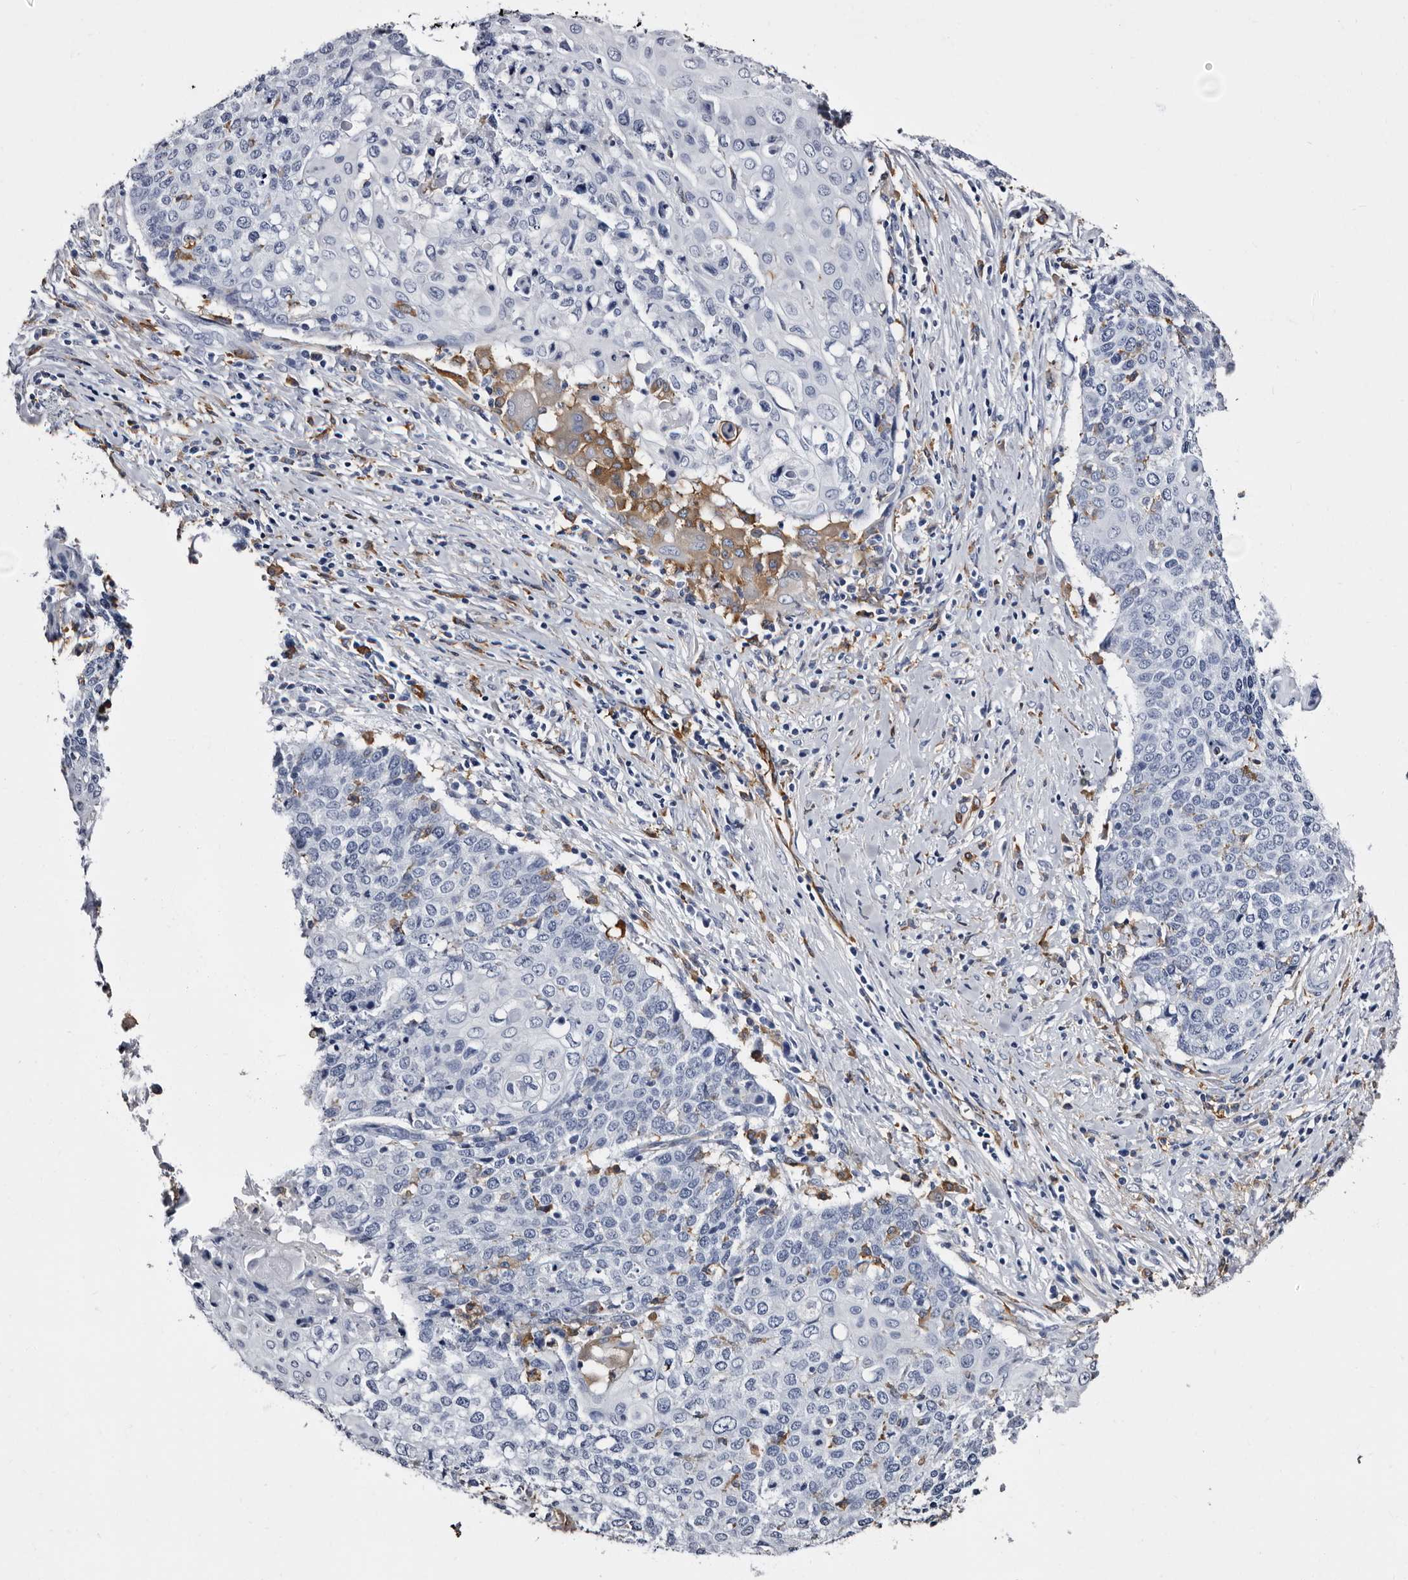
{"staining": {"intensity": "negative", "quantity": "none", "location": "none"}, "tissue": "cervical cancer", "cell_type": "Tumor cells", "image_type": "cancer", "snomed": [{"axis": "morphology", "description": "Squamous cell carcinoma, NOS"}, {"axis": "topography", "description": "Cervix"}], "caption": "Human cervical cancer (squamous cell carcinoma) stained for a protein using immunohistochemistry (IHC) displays no expression in tumor cells.", "gene": "EPB41L3", "patient": {"sex": "female", "age": 39}}